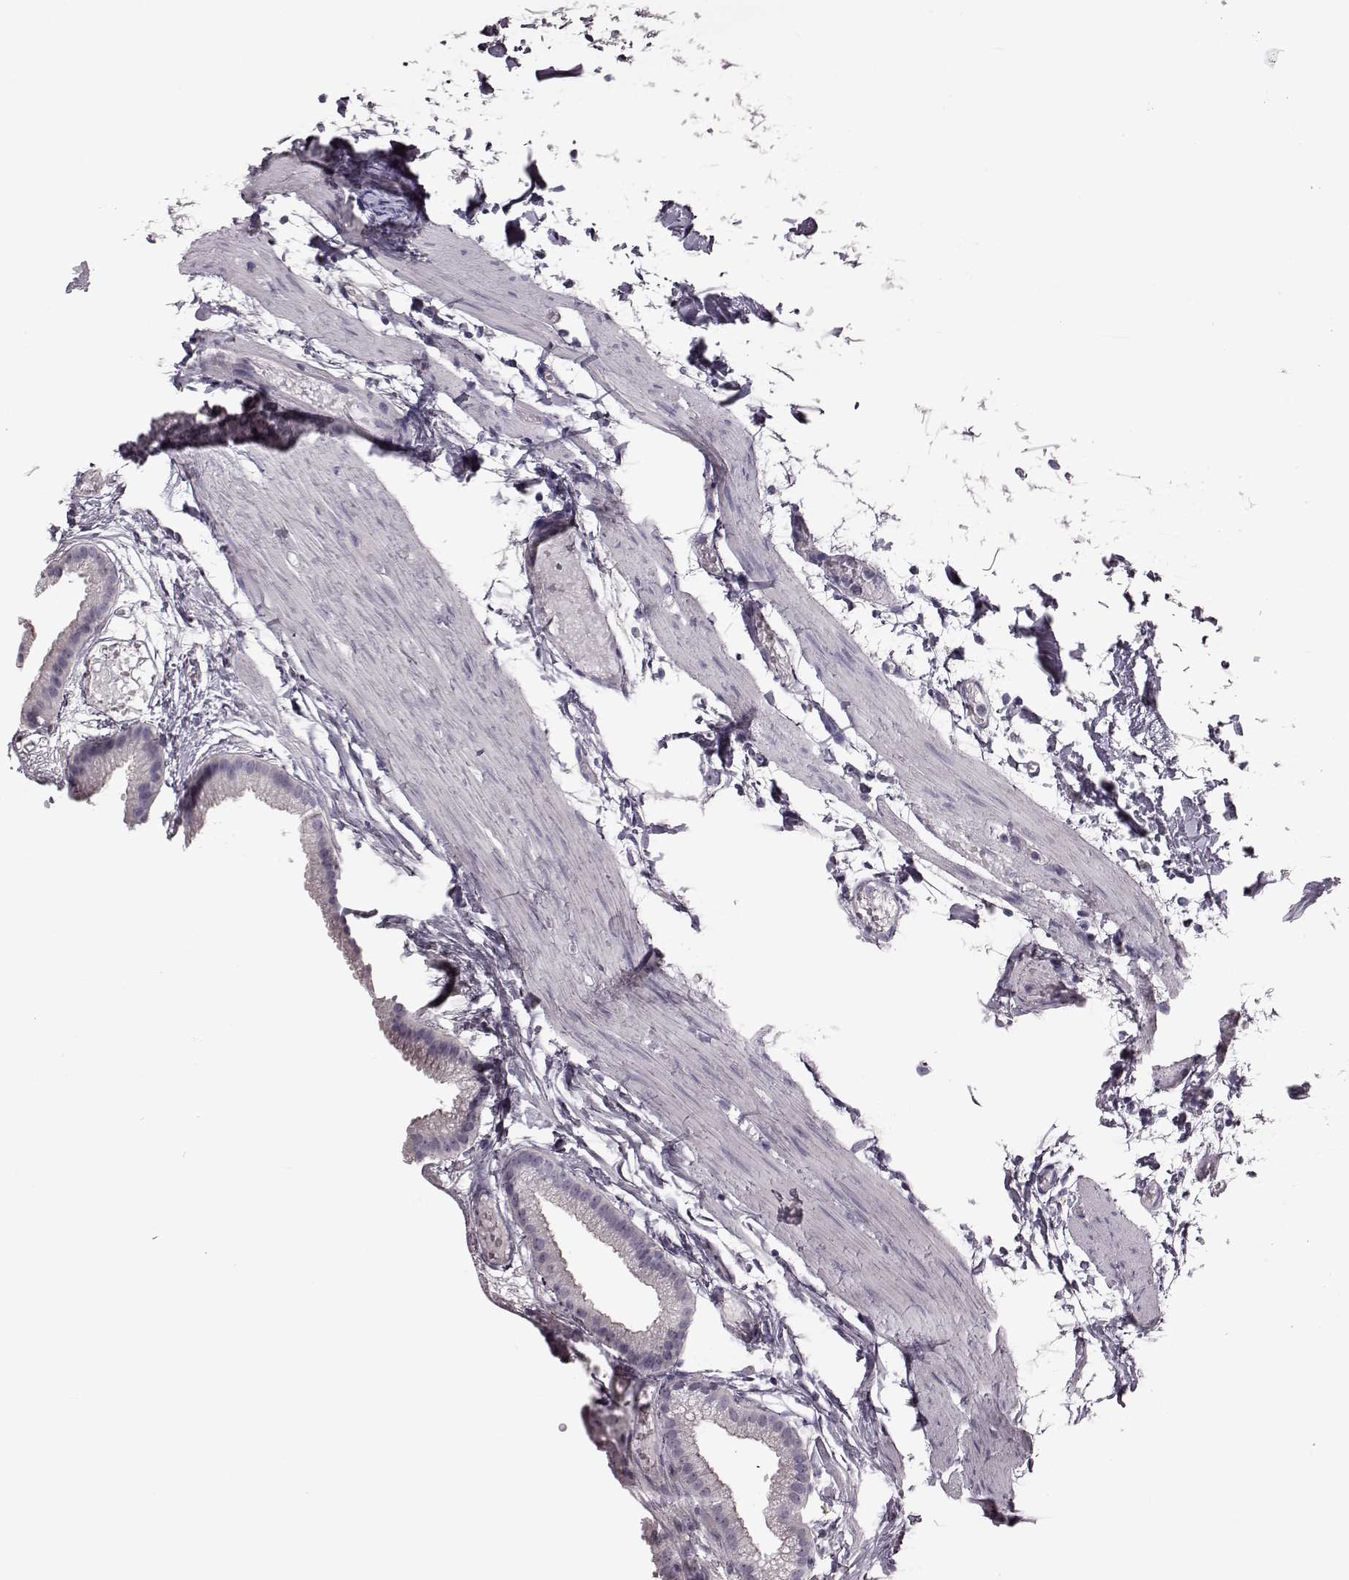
{"staining": {"intensity": "negative", "quantity": "none", "location": "none"}, "tissue": "gallbladder", "cell_type": "Glandular cells", "image_type": "normal", "snomed": [{"axis": "morphology", "description": "Normal tissue, NOS"}, {"axis": "topography", "description": "Gallbladder"}], "caption": "Glandular cells are negative for brown protein staining in normal gallbladder. (Stains: DAB IHC with hematoxylin counter stain, Microscopy: brightfield microscopy at high magnification).", "gene": "SNTG1", "patient": {"sex": "female", "age": 45}}